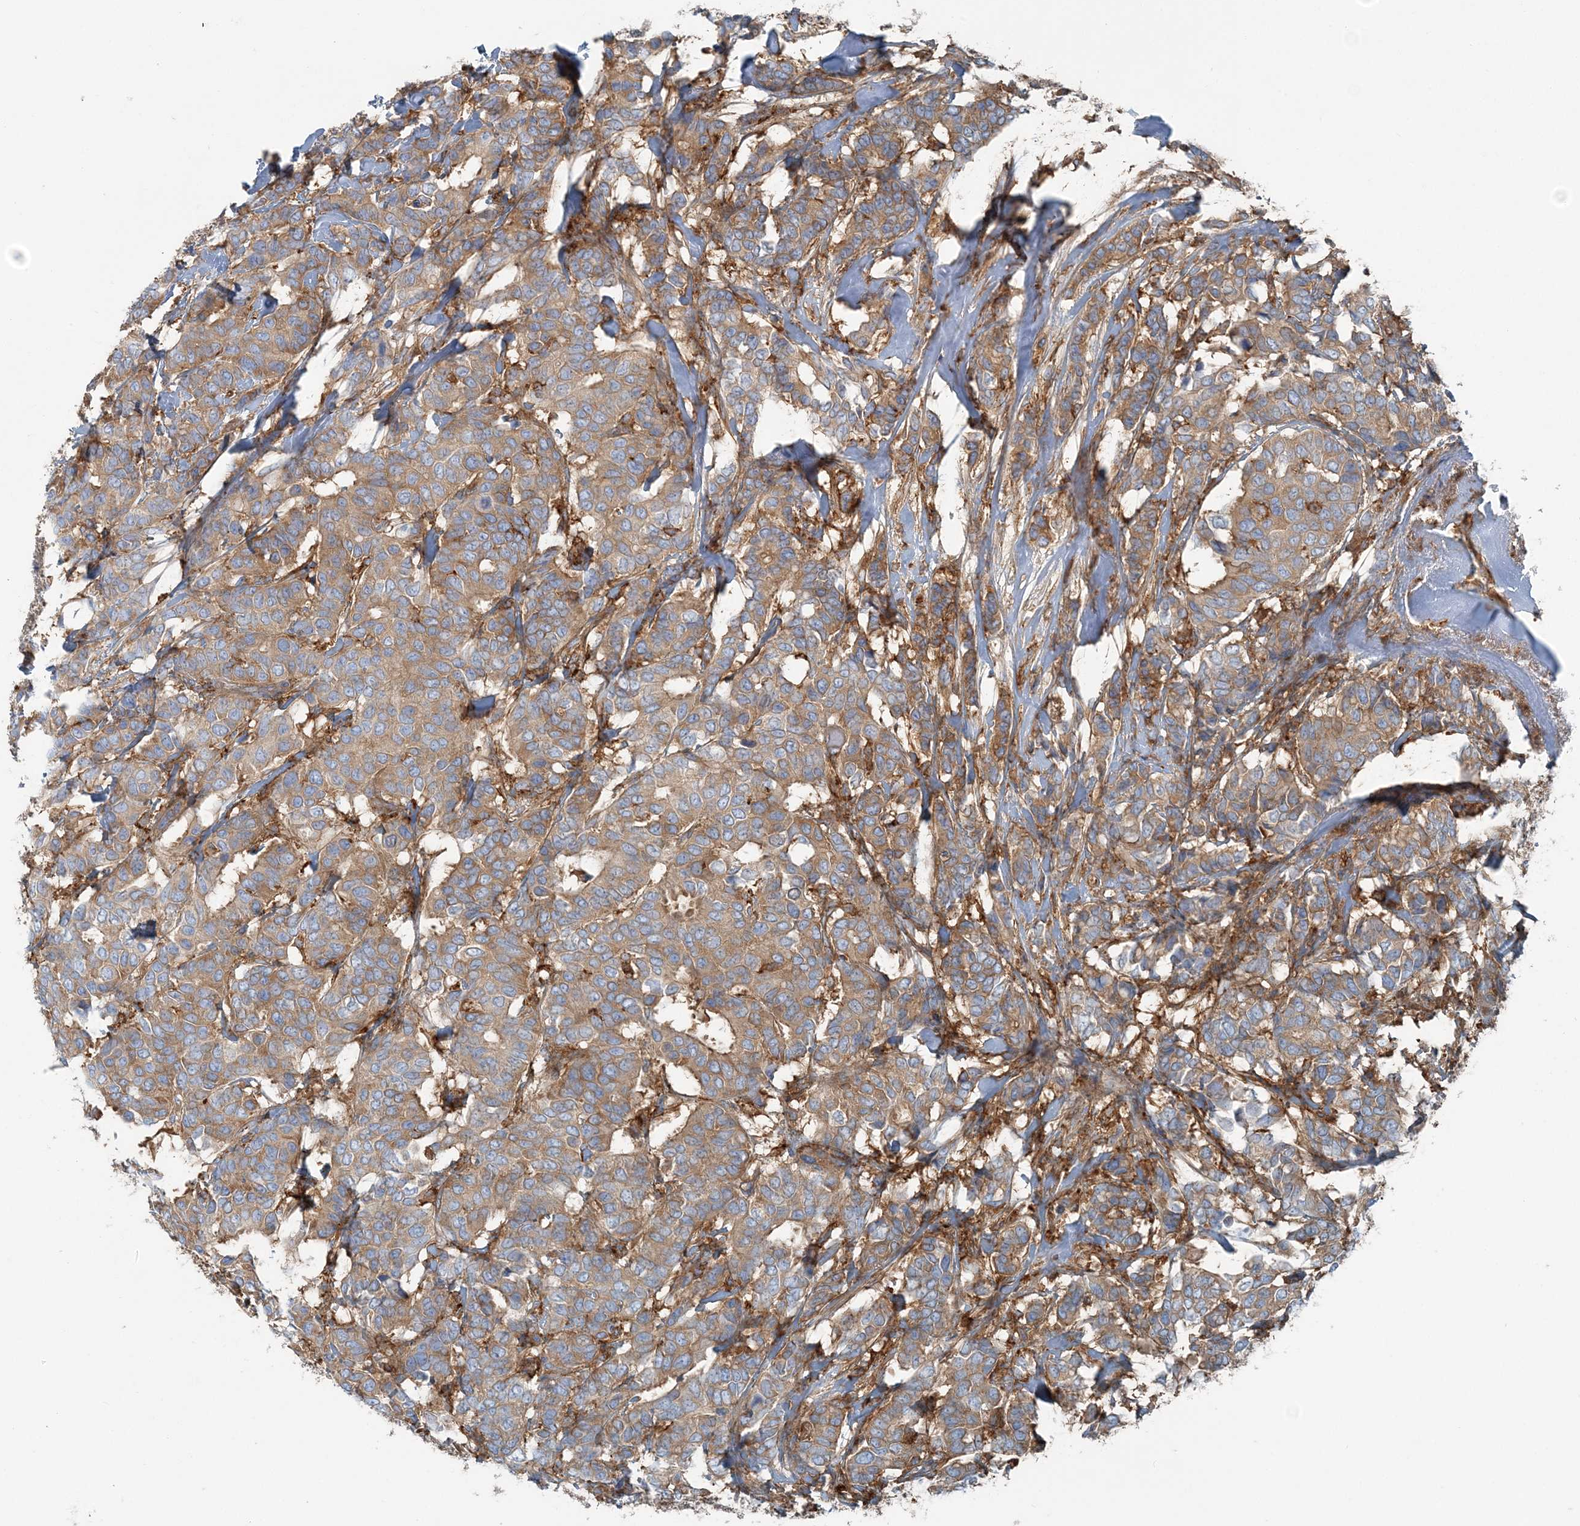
{"staining": {"intensity": "moderate", "quantity": ">75%", "location": "cytoplasmic/membranous"}, "tissue": "breast cancer", "cell_type": "Tumor cells", "image_type": "cancer", "snomed": [{"axis": "morphology", "description": "Duct carcinoma"}, {"axis": "topography", "description": "Breast"}], "caption": "High-power microscopy captured an immunohistochemistry image of breast cancer, revealing moderate cytoplasmic/membranous staining in approximately >75% of tumor cells.", "gene": "SNX2", "patient": {"sex": "female", "age": 87}}